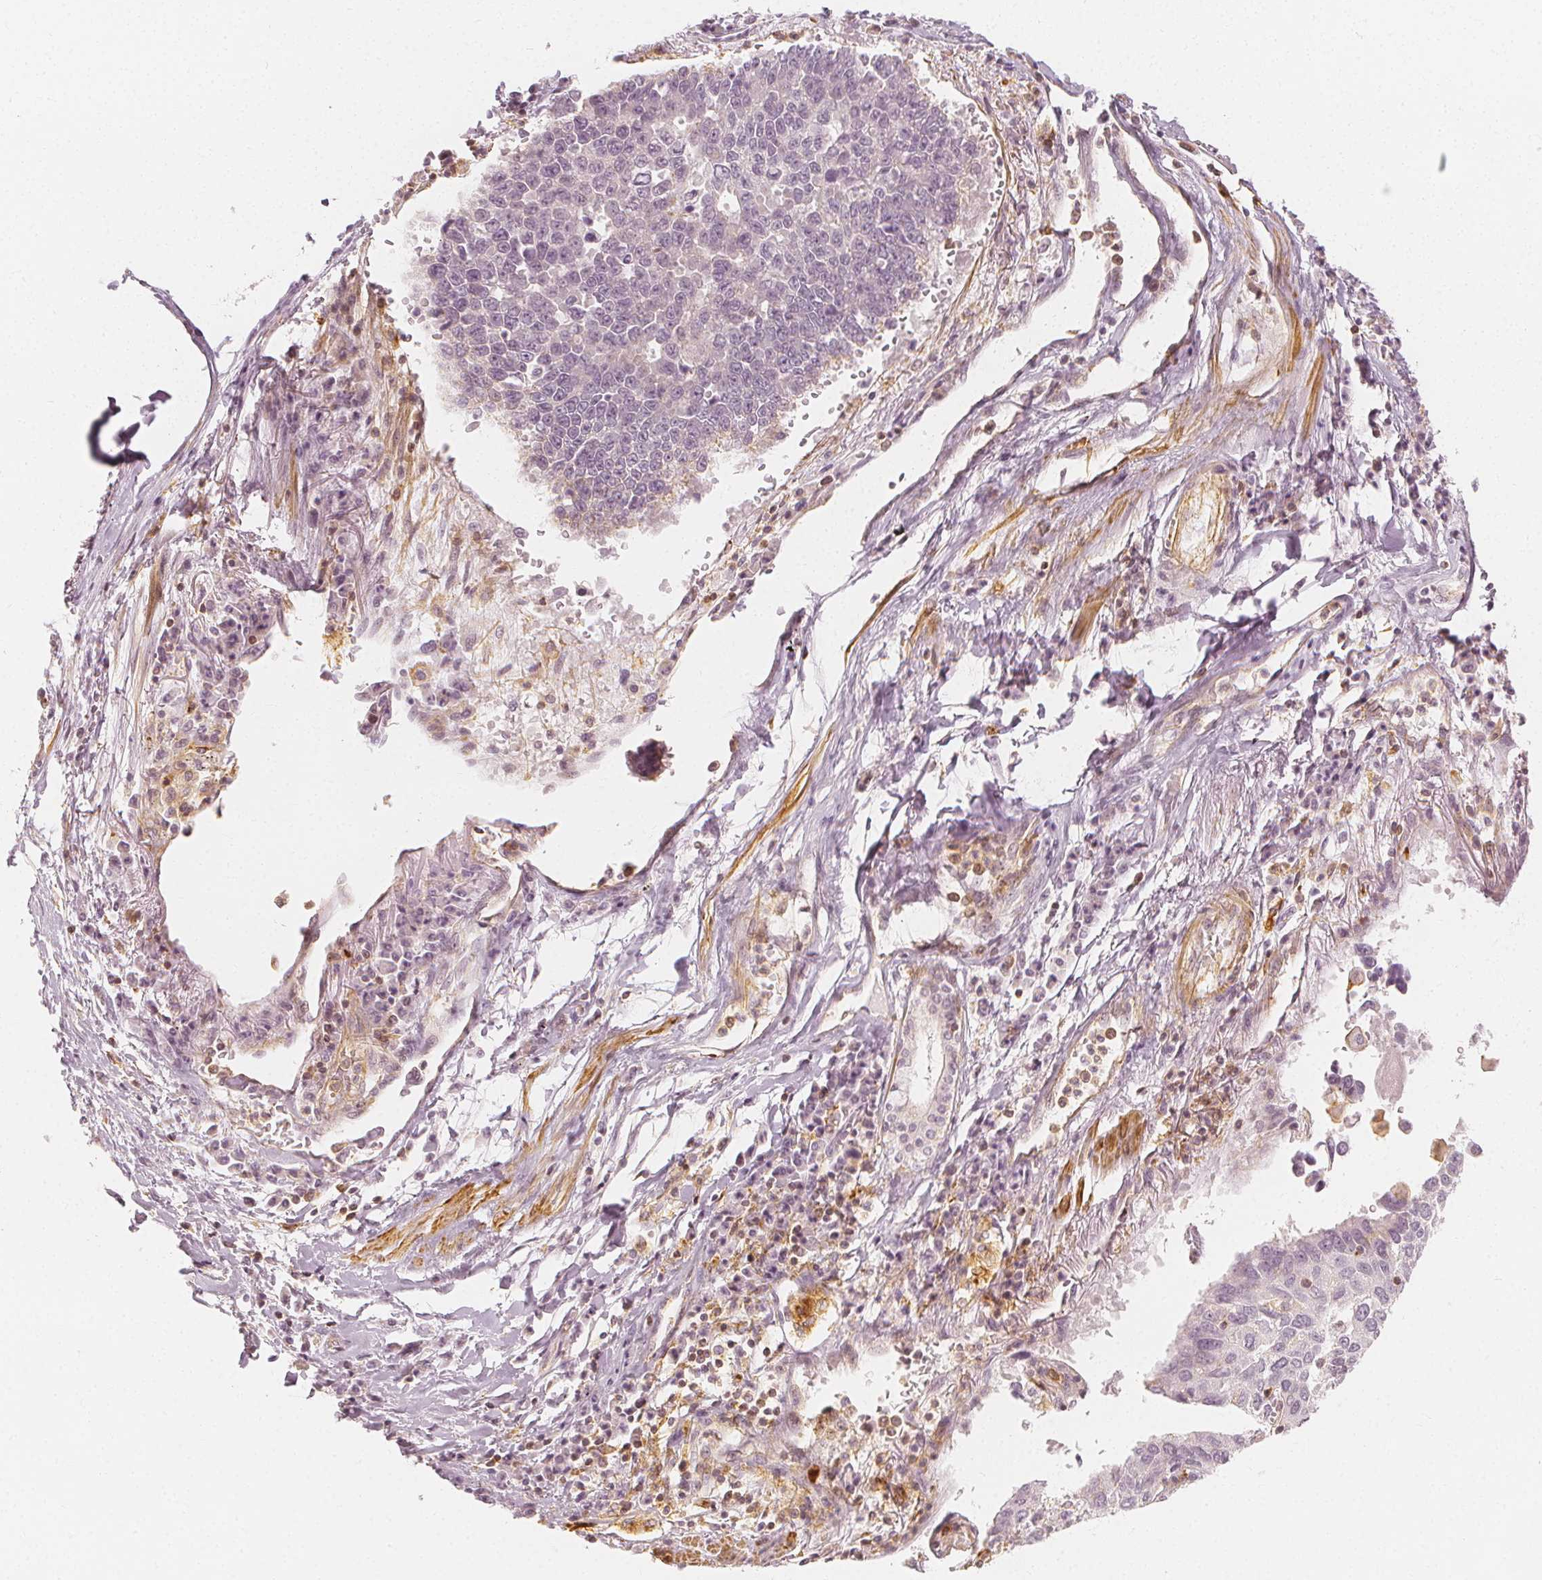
{"staining": {"intensity": "negative", "quantity": "none", "location": "none"}, "tissue": "lung cancer", "cell_type": "Tumor cells", "image_type": "cancer", "snomed": [{"axis": "morphology", "description": "Squamous cell carcinoma, NOS"}, {"axis": "topography", "description": "Lung"}], "caption": "The micrograph demonstrates no staining of tumor cells in lung squamous cell carcinoma. Nuclei are stained in blue.", "gene": "ARHGAP26", "patient": {"sex": "male", "age": 73}}